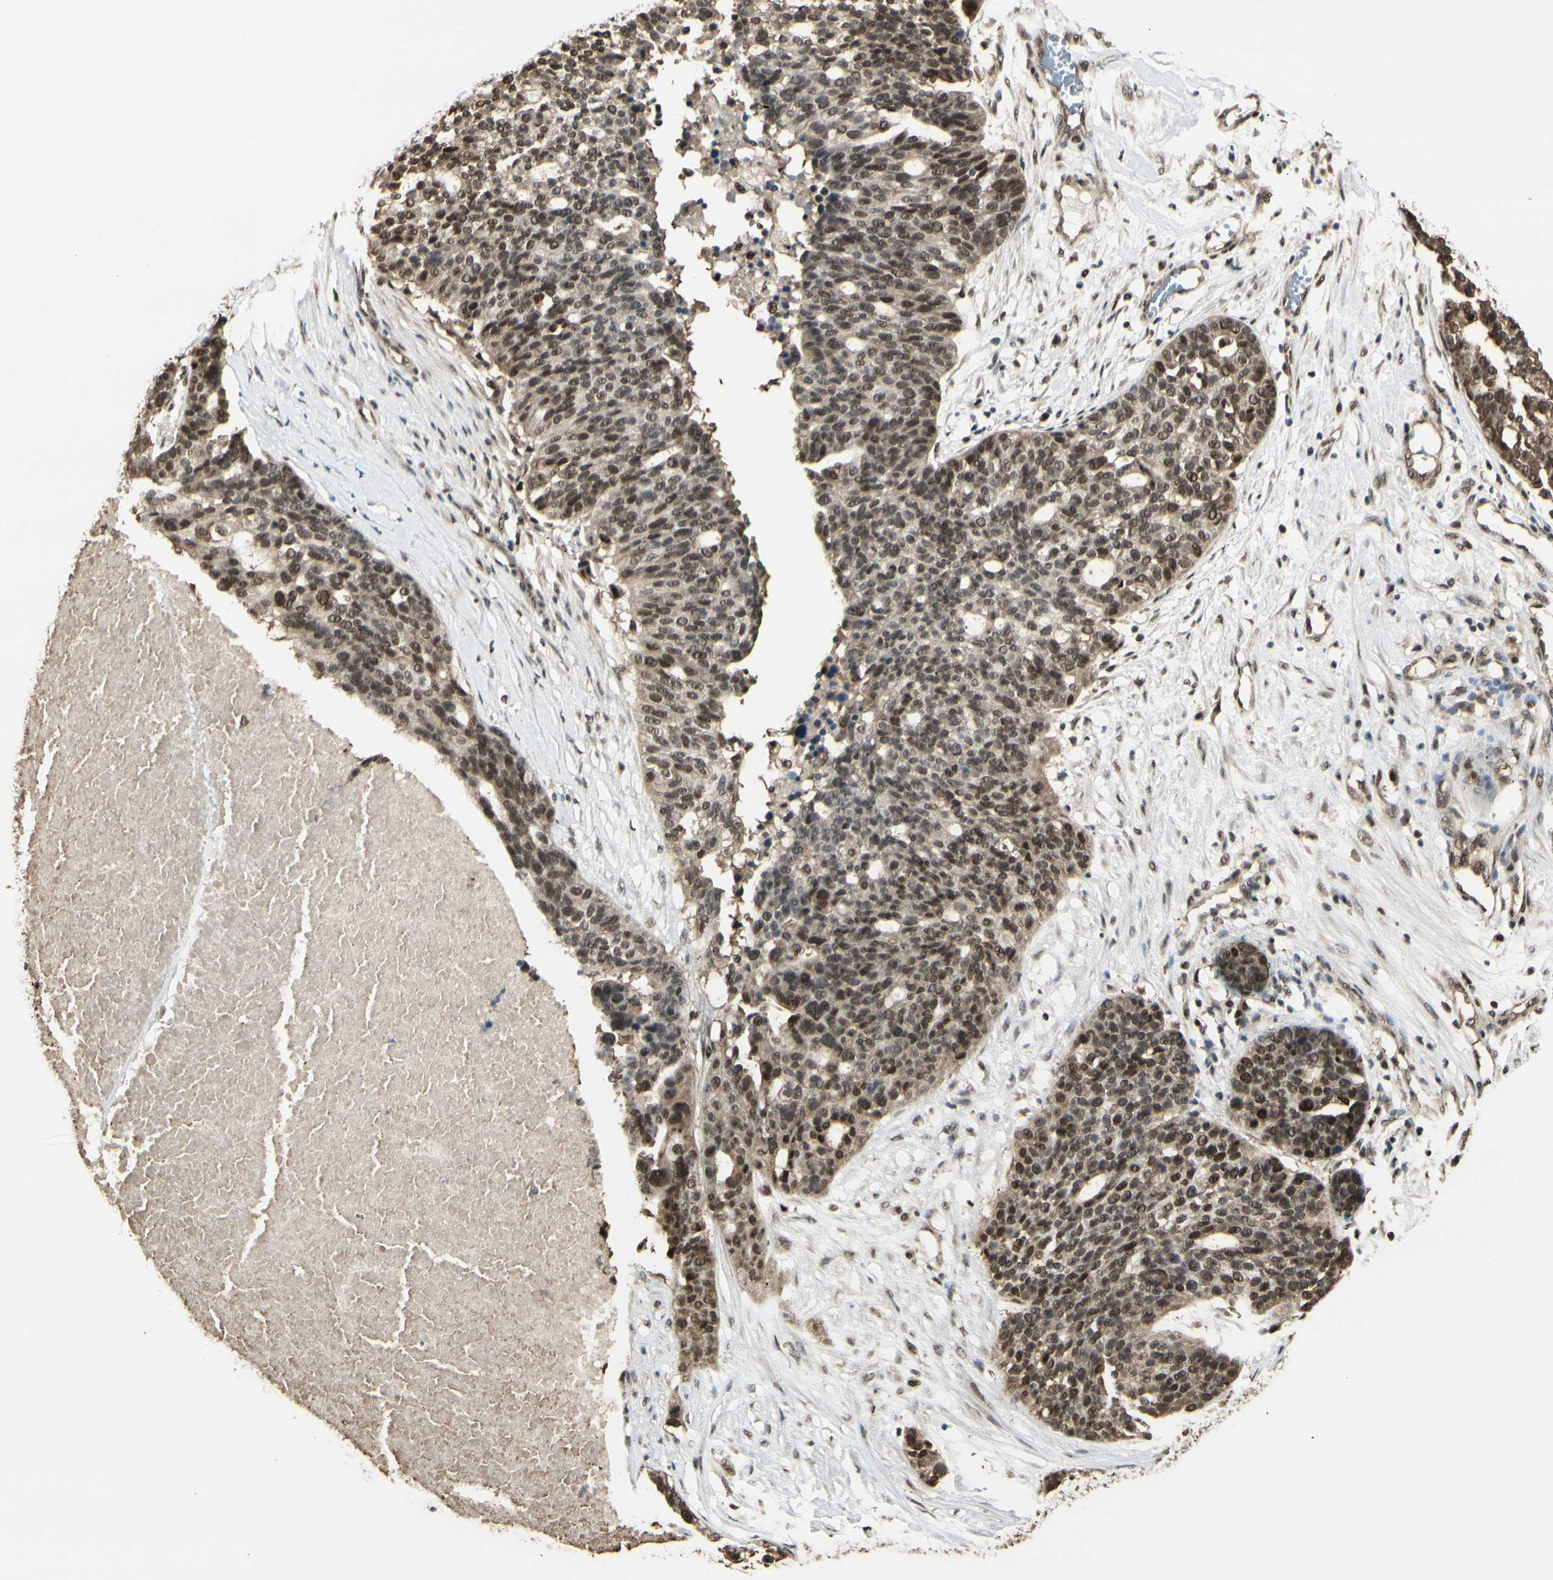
{"staining": {"intensity": "moderate", "quantity": ">75%", "location": "cytoplasmic/membranous,nuclear"}, "tissue": "ovarian cancer", "cell_type": "Tumor cells", "image_type": "cancer", "snomed": [{"axis": "morphology", "description": "Cystadenocarcinoma, serous, NOS"}, {"axis": "topography", "description": "Ovary"}], "caption": "Human serous cystadenocarcinoma (ovarian) stained with a brown dye demonstrates moderate cytoplasmic/membranous and nuclear positive positivity in approximately >75% of tumor cells.", "gene": "HSF1", "patient": {"sex": "female", "age": 59}}